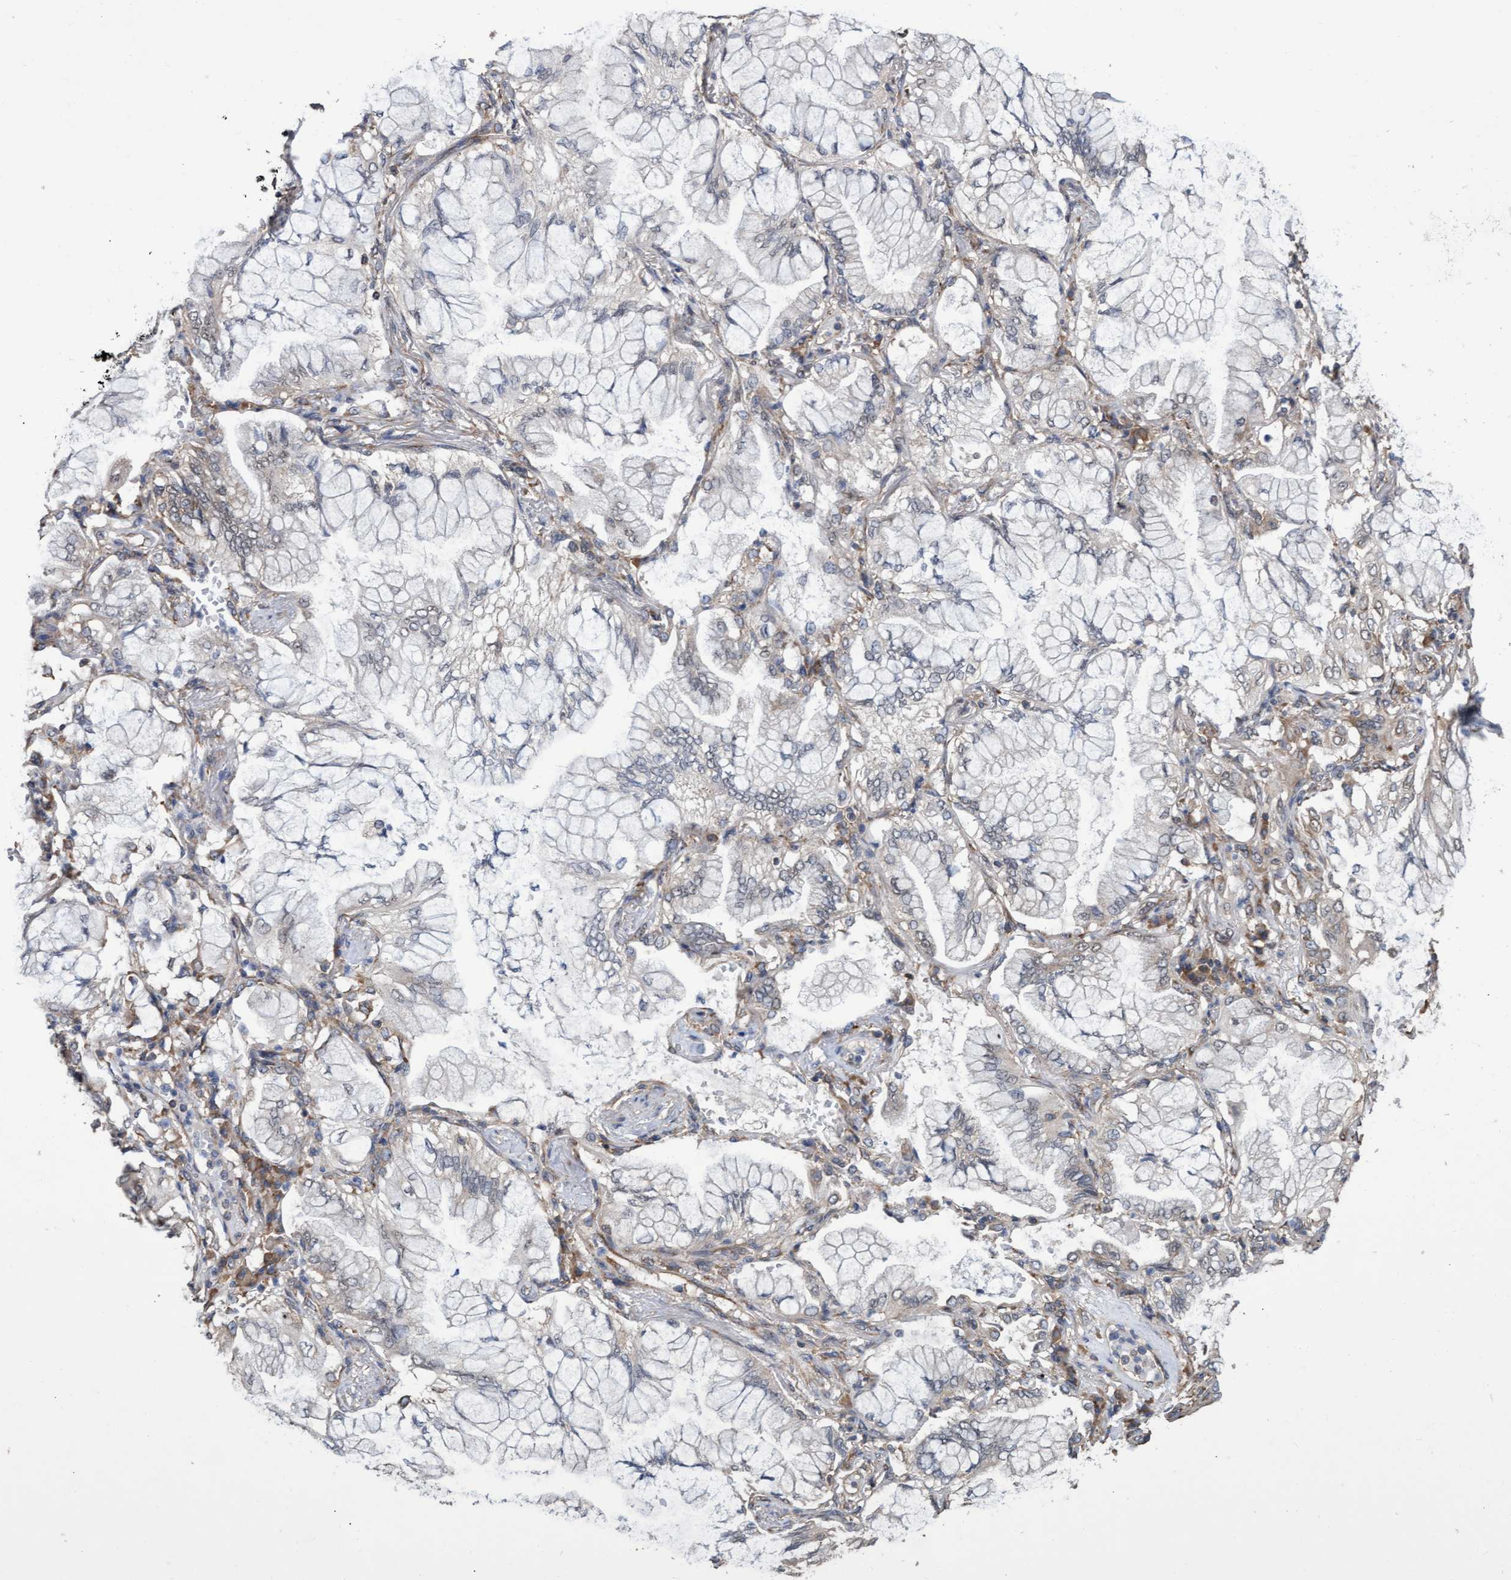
{"staining": {"intensity": "negative", "quantity": "none", "location": "none"}, "tissue": "lung cancer", "cell_type": "Tumor cells", "image_type": "cancer", "snomed": [{"axis": "morphology", "description": "Adenocarcinoma, NOS"}, {"axis": "topography", "description": "Lung"}], "caption": "High power microscopy micrograph of an IHC photomicrograph of lung cancer, revealing no significant staining in tumor cells. (IHC, brightfield microscopy, high magnification).", "gene": "ABCF2", "patient": {"sex": "female", "age": 70}}